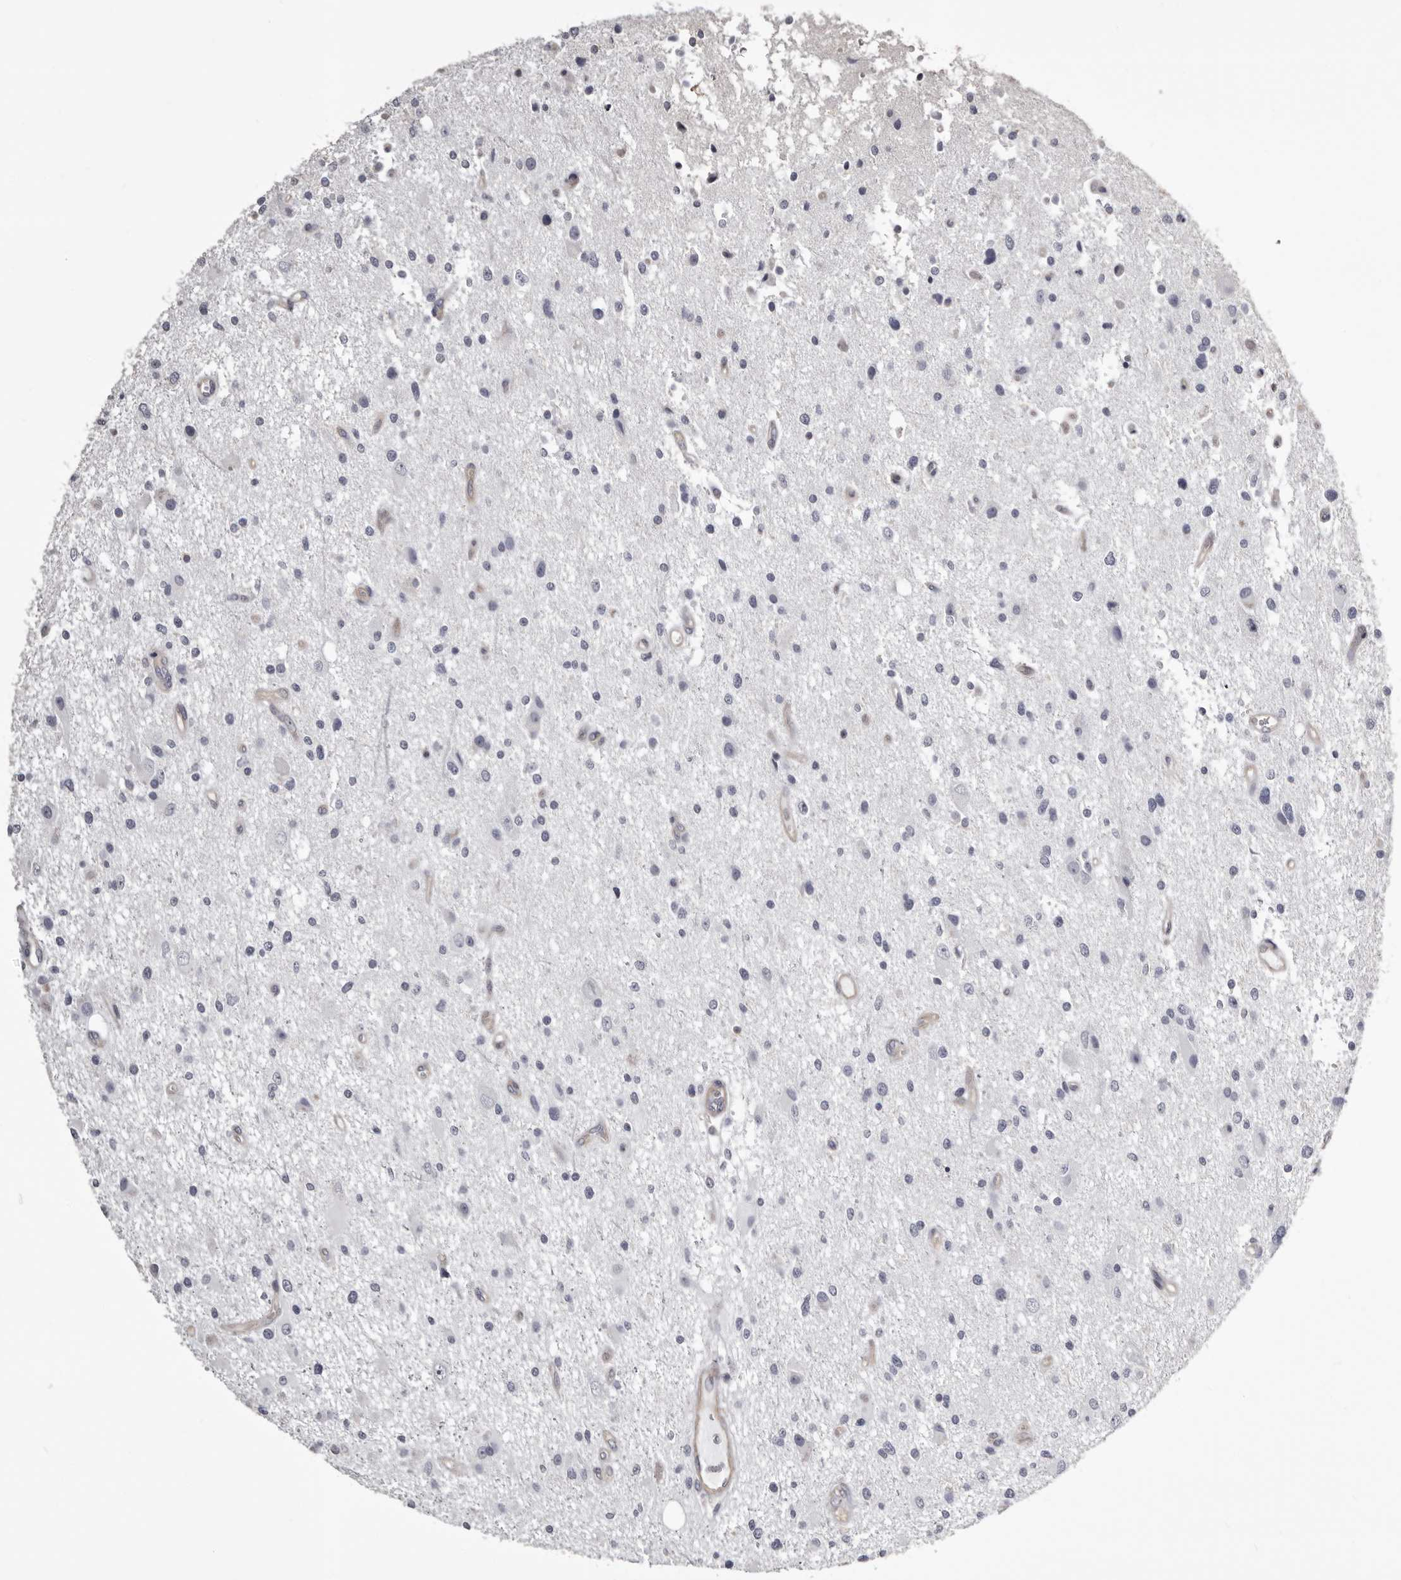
{"staining": {"intensity": "negative", "quantity": "none", "location": "none"}, "tissue": "glioma", "cell_type": "Tumor cells", "image_type": "cancer", "snomed": [{"axis": "morphology", "description": "Glioma, malignant, High grade"}, {"axis": "topography", "description": "Brain"}], "caption": "This is an IHC photomicrograph of glioma. There is no expression in tumor cells.", "gene": "LAD1", "patient": {"sex": "male", "age": 33}}